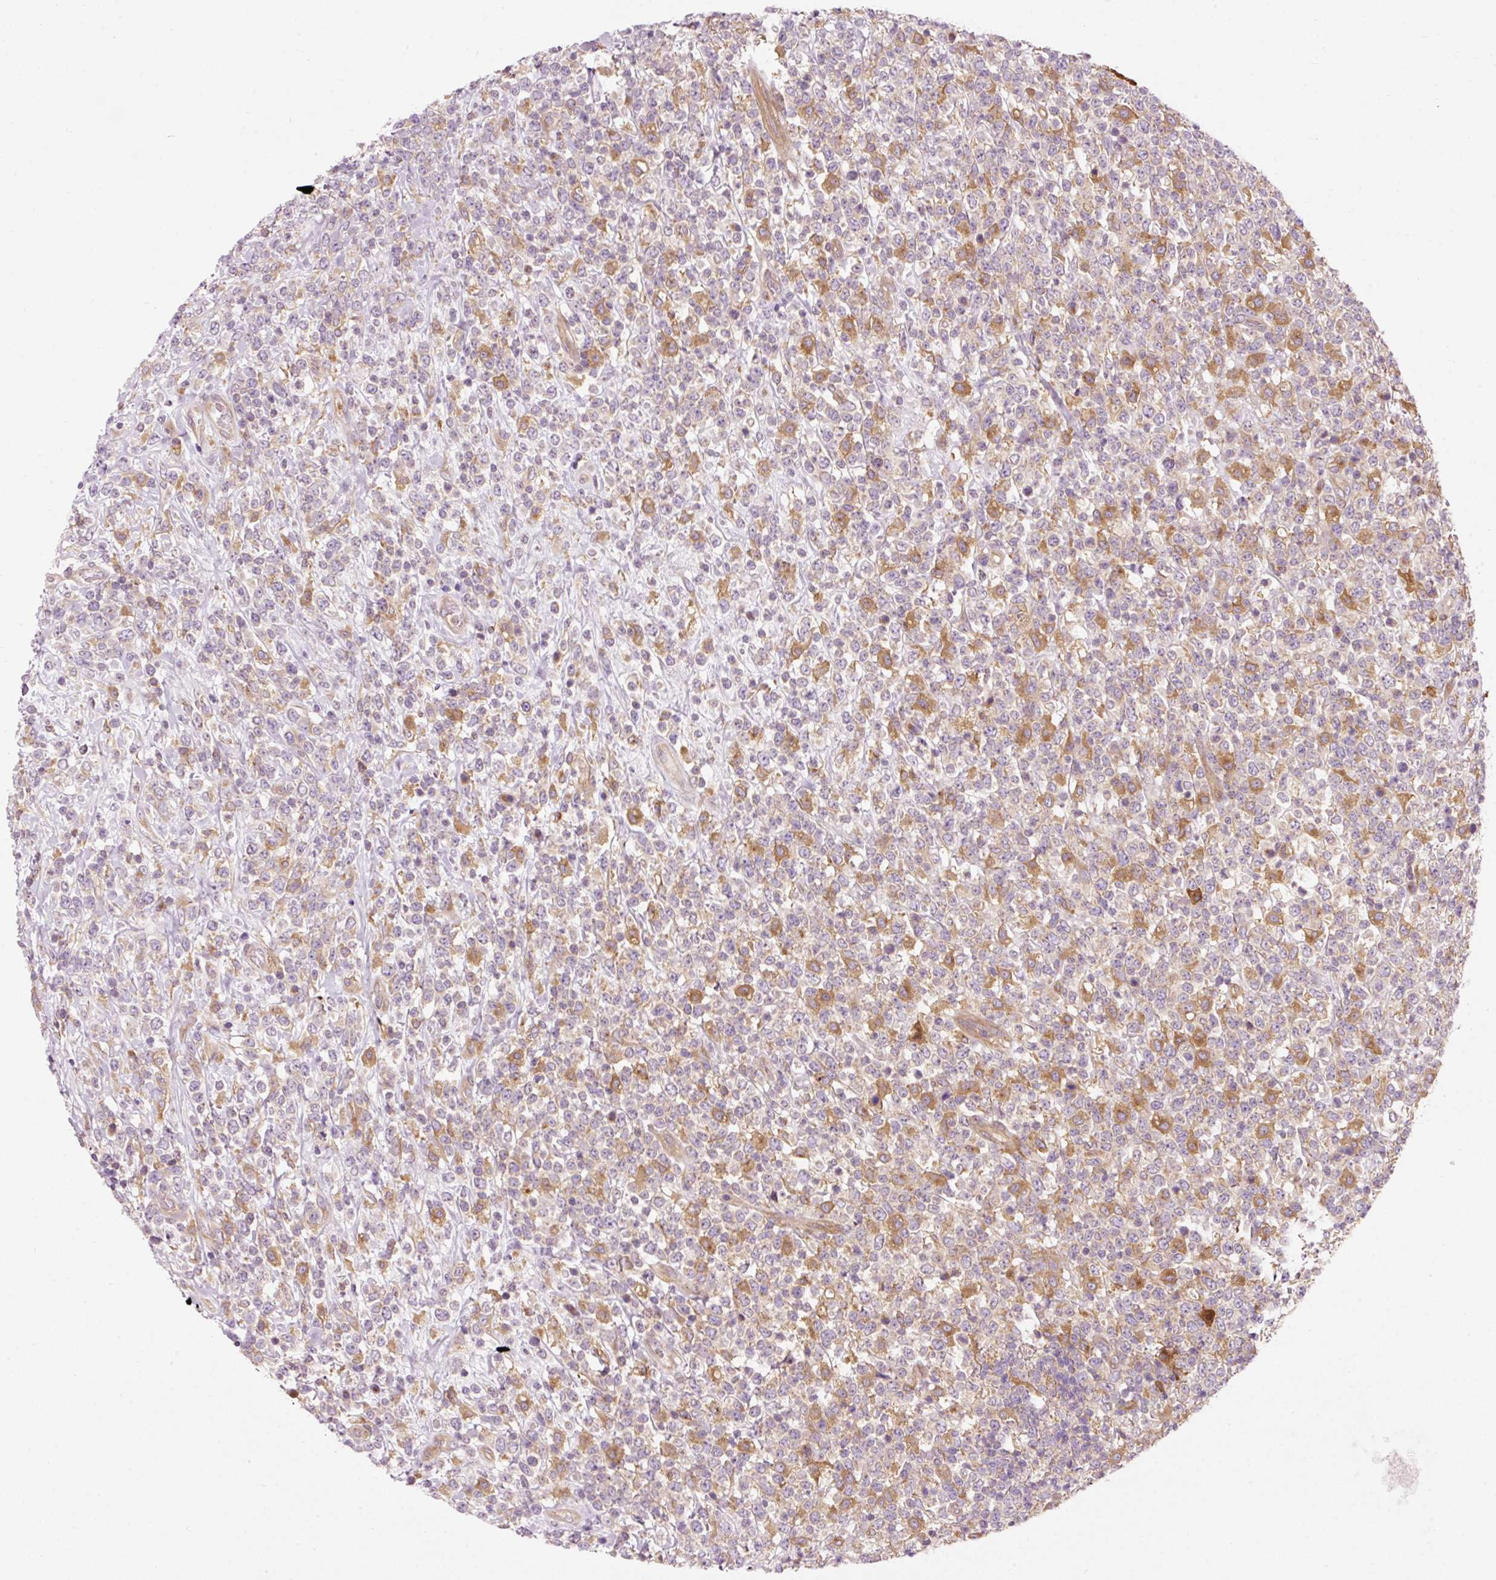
{"staining": {"intensity": "moderate", "quantity": "<25%", "location": "cytoplasmic/membranous"}, "tissue": "lymphoma", "cell_type": "Tumor cells", "image_type": "cancer", "snomed": [{"axis": "morphology", "description": "Malignant lymphoma, non-Hodgkin's type, High grade"}, {"axis": "topography", "description": "Colon"}], "caption": "DAB immunohistochemical staining of malignant lymphoma, non-Hodgkin's type (high-grade) demonstrates moderate cytoplasmic/membranous protein positivity in about <25% of tumor cells.", "gene": "NAPA", "patient": {"sex": "female", "age": 53}}